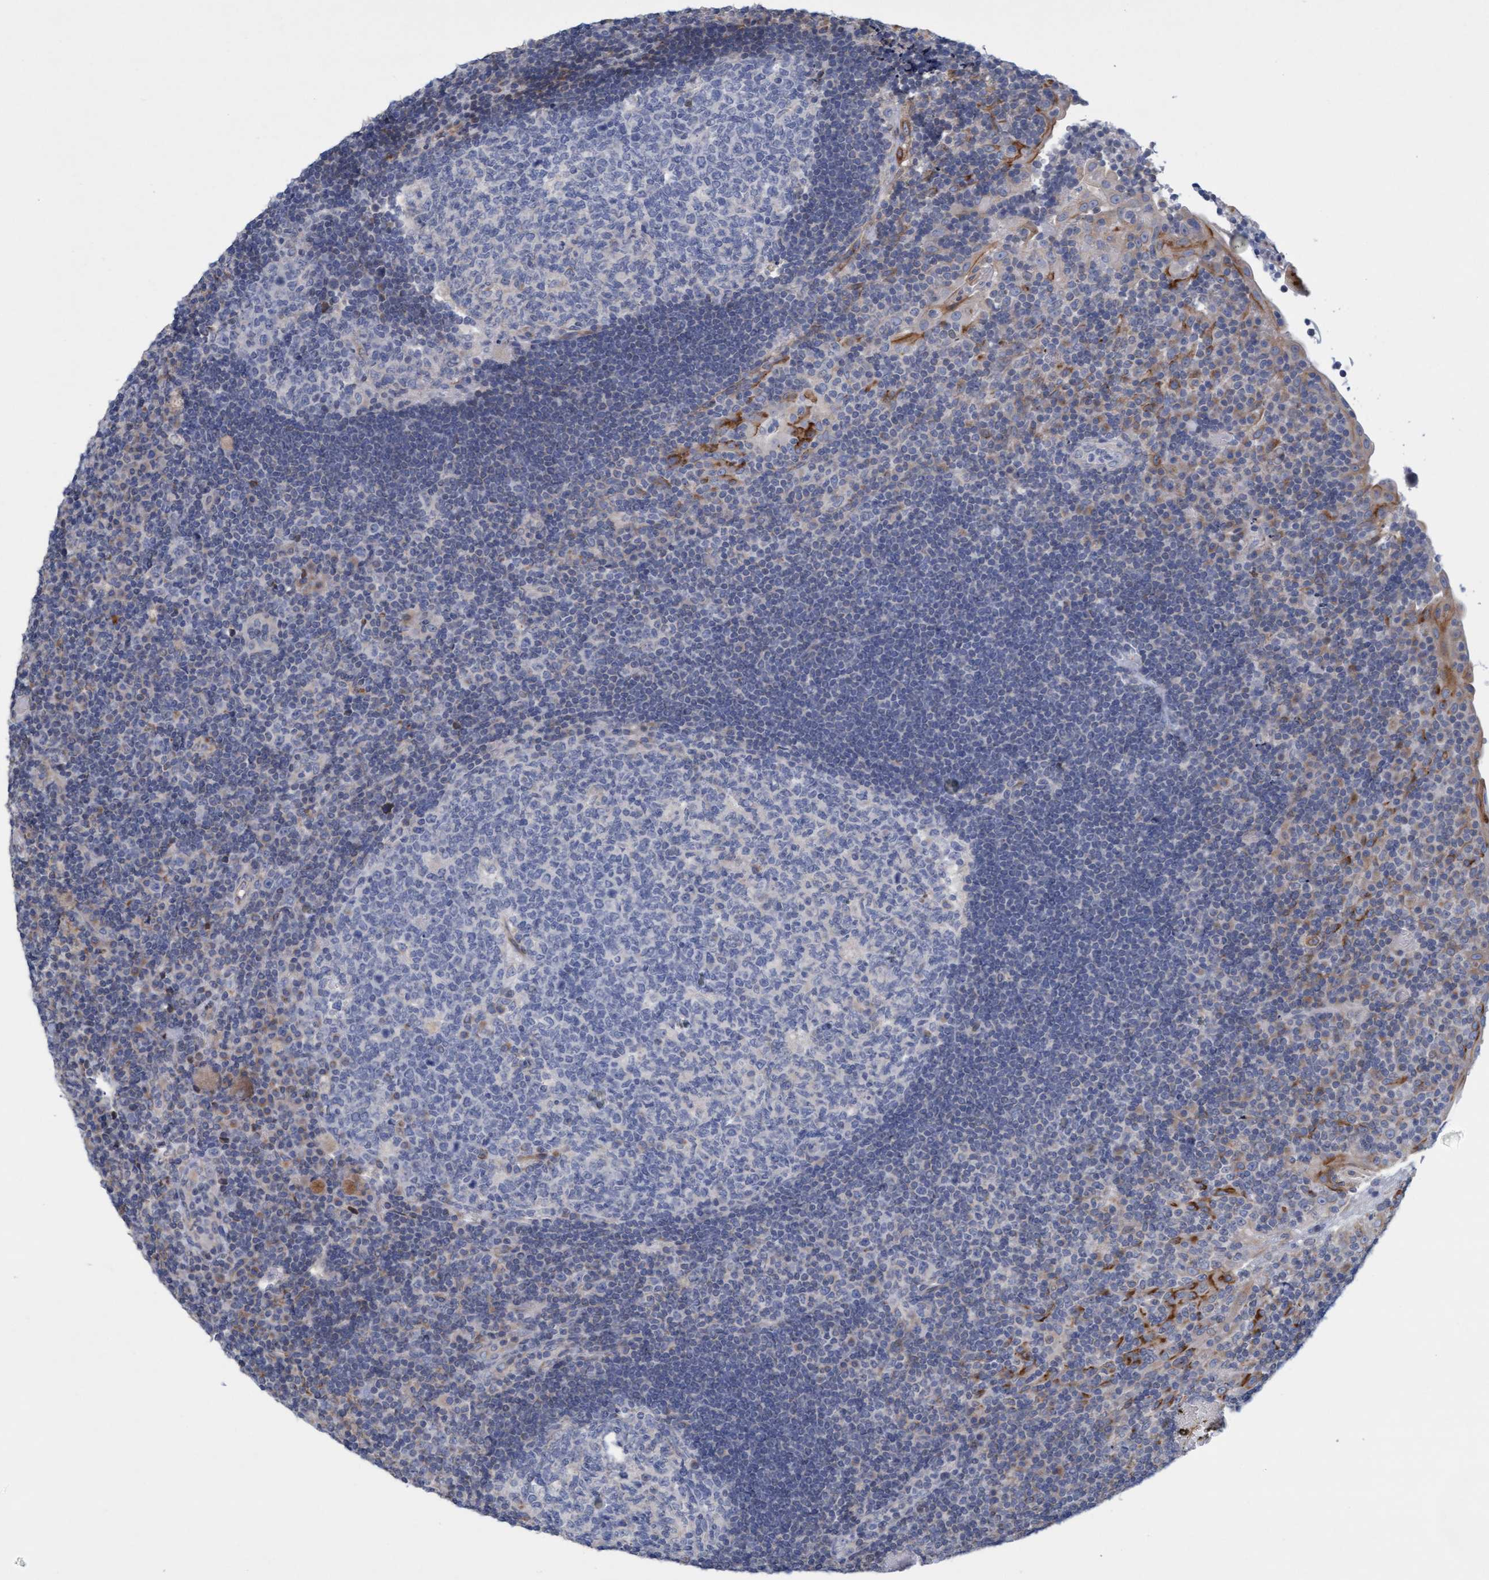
{"staining": {"intensity": "negative", "quantity": "none", "location": "none"}, "tissue": "tonsil", "cell_type": "Germinal center cells", "image_type": "normal", "snomed": [{"axis": "morphology", "description": "Normal tissue, NOS"}, {"axis": "topography", "description": "Tonsil"}], "caption": "IHC of unremarkable tonsil exhibits no positivity in germinal center cells. The staining is performed using DAB (3,3'-diaminobenzidine) brown chromogen with nuclei counter-stained in using hematoxylin.", "gene": "SLC28A3", "patient": {"sex": "female", "age": 40}}